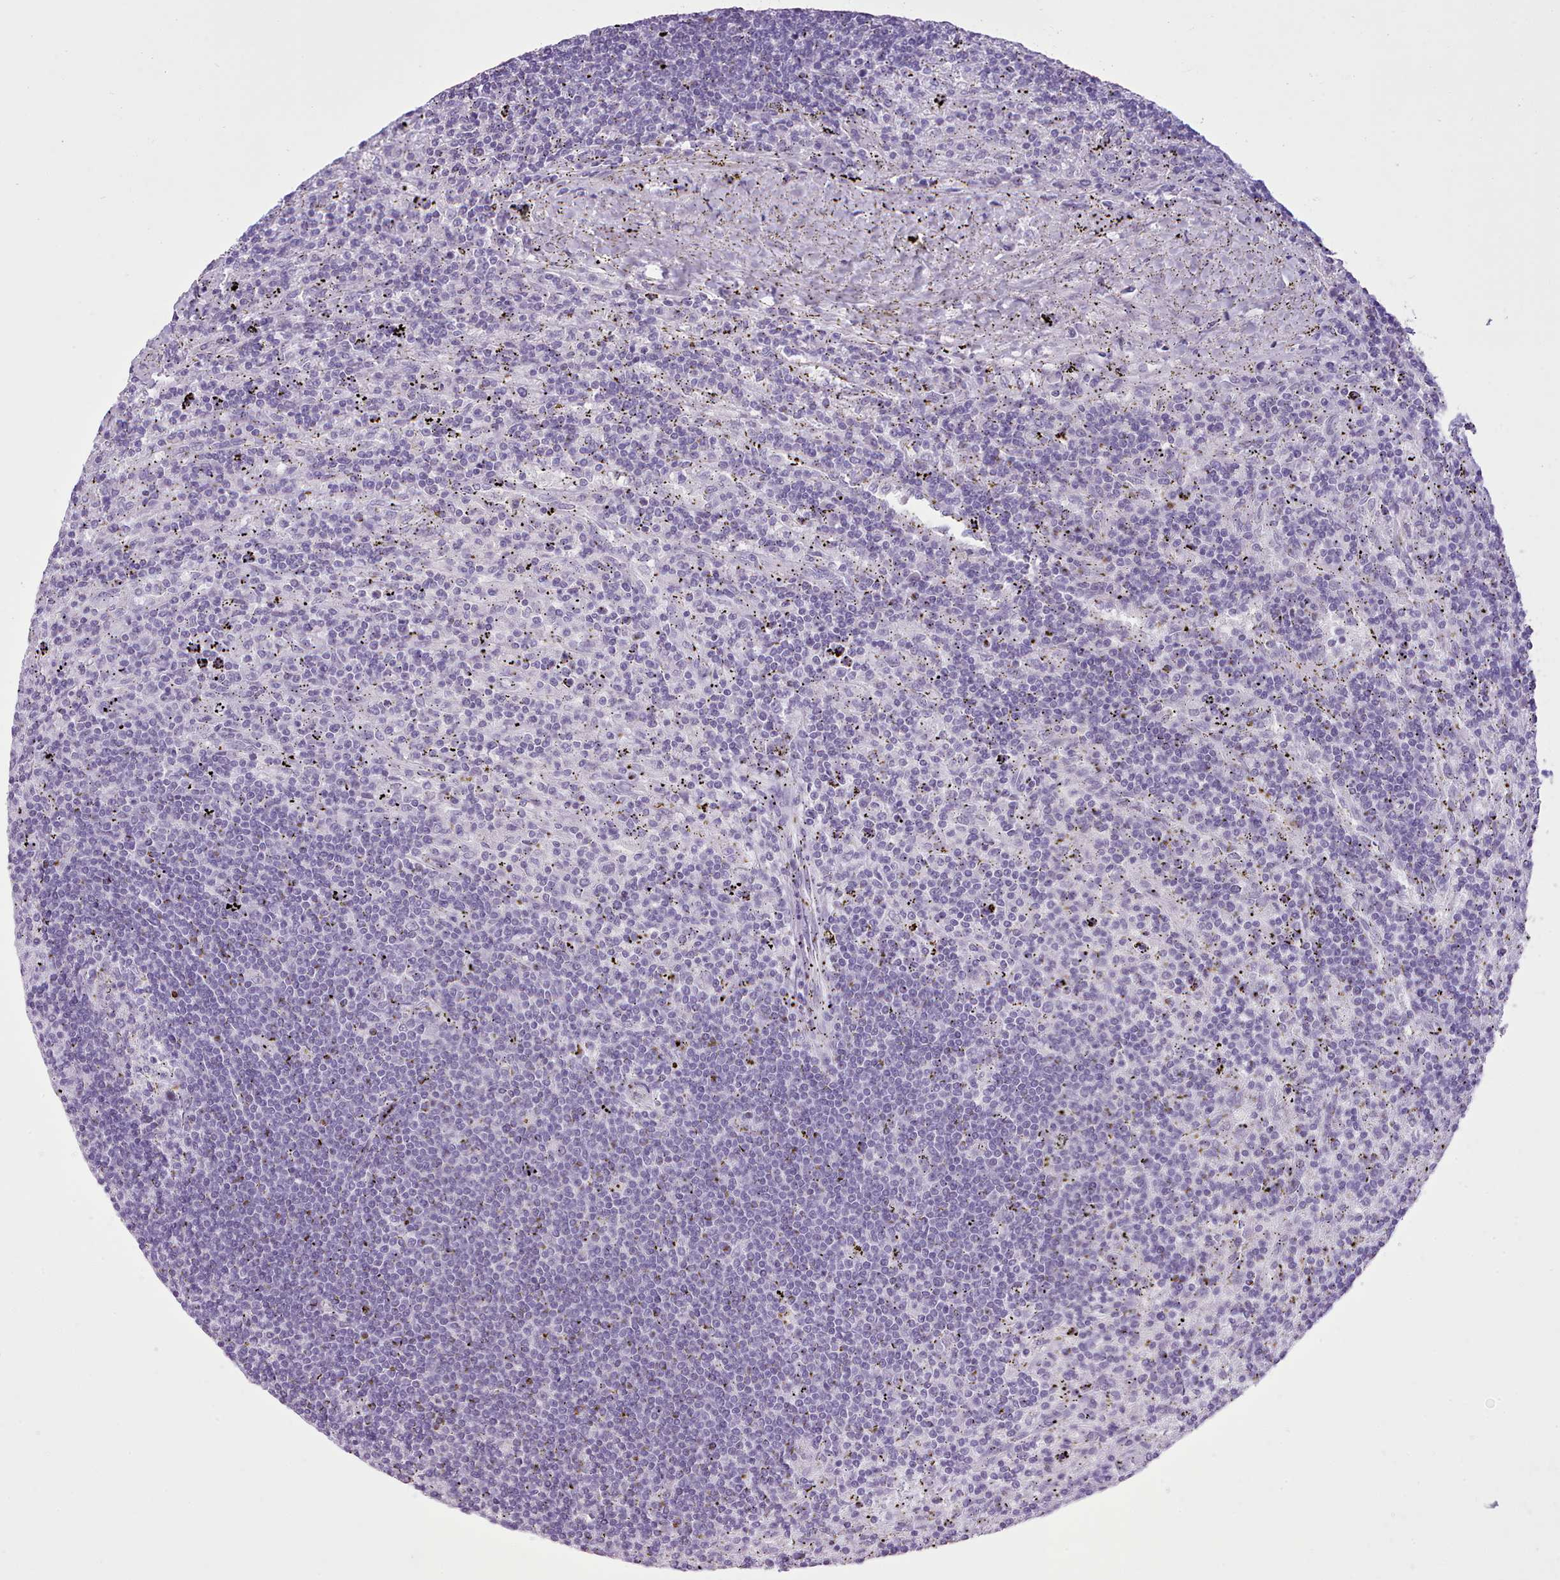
{"staining": {"intensity": "negative", "quantity": "none", "location": "none"}, "tissue": "lymphoma", "cell_type": "Tumor cells", "image_type": "cancer", "snomed": [{"axis": "morphology", "description": "Malignant lymphoma, non-Hodgkin's type, Low grade"}, {"axis": "topography", "description": "Spleen"}], "caption": "This is a image of IHC staining of malignant lymphoma, non-Hodgkin's type (low-grade), which shows no staining in tumor cells.", "gene": "FBXO48", "patient": {"sex": "male", "age": 76}}